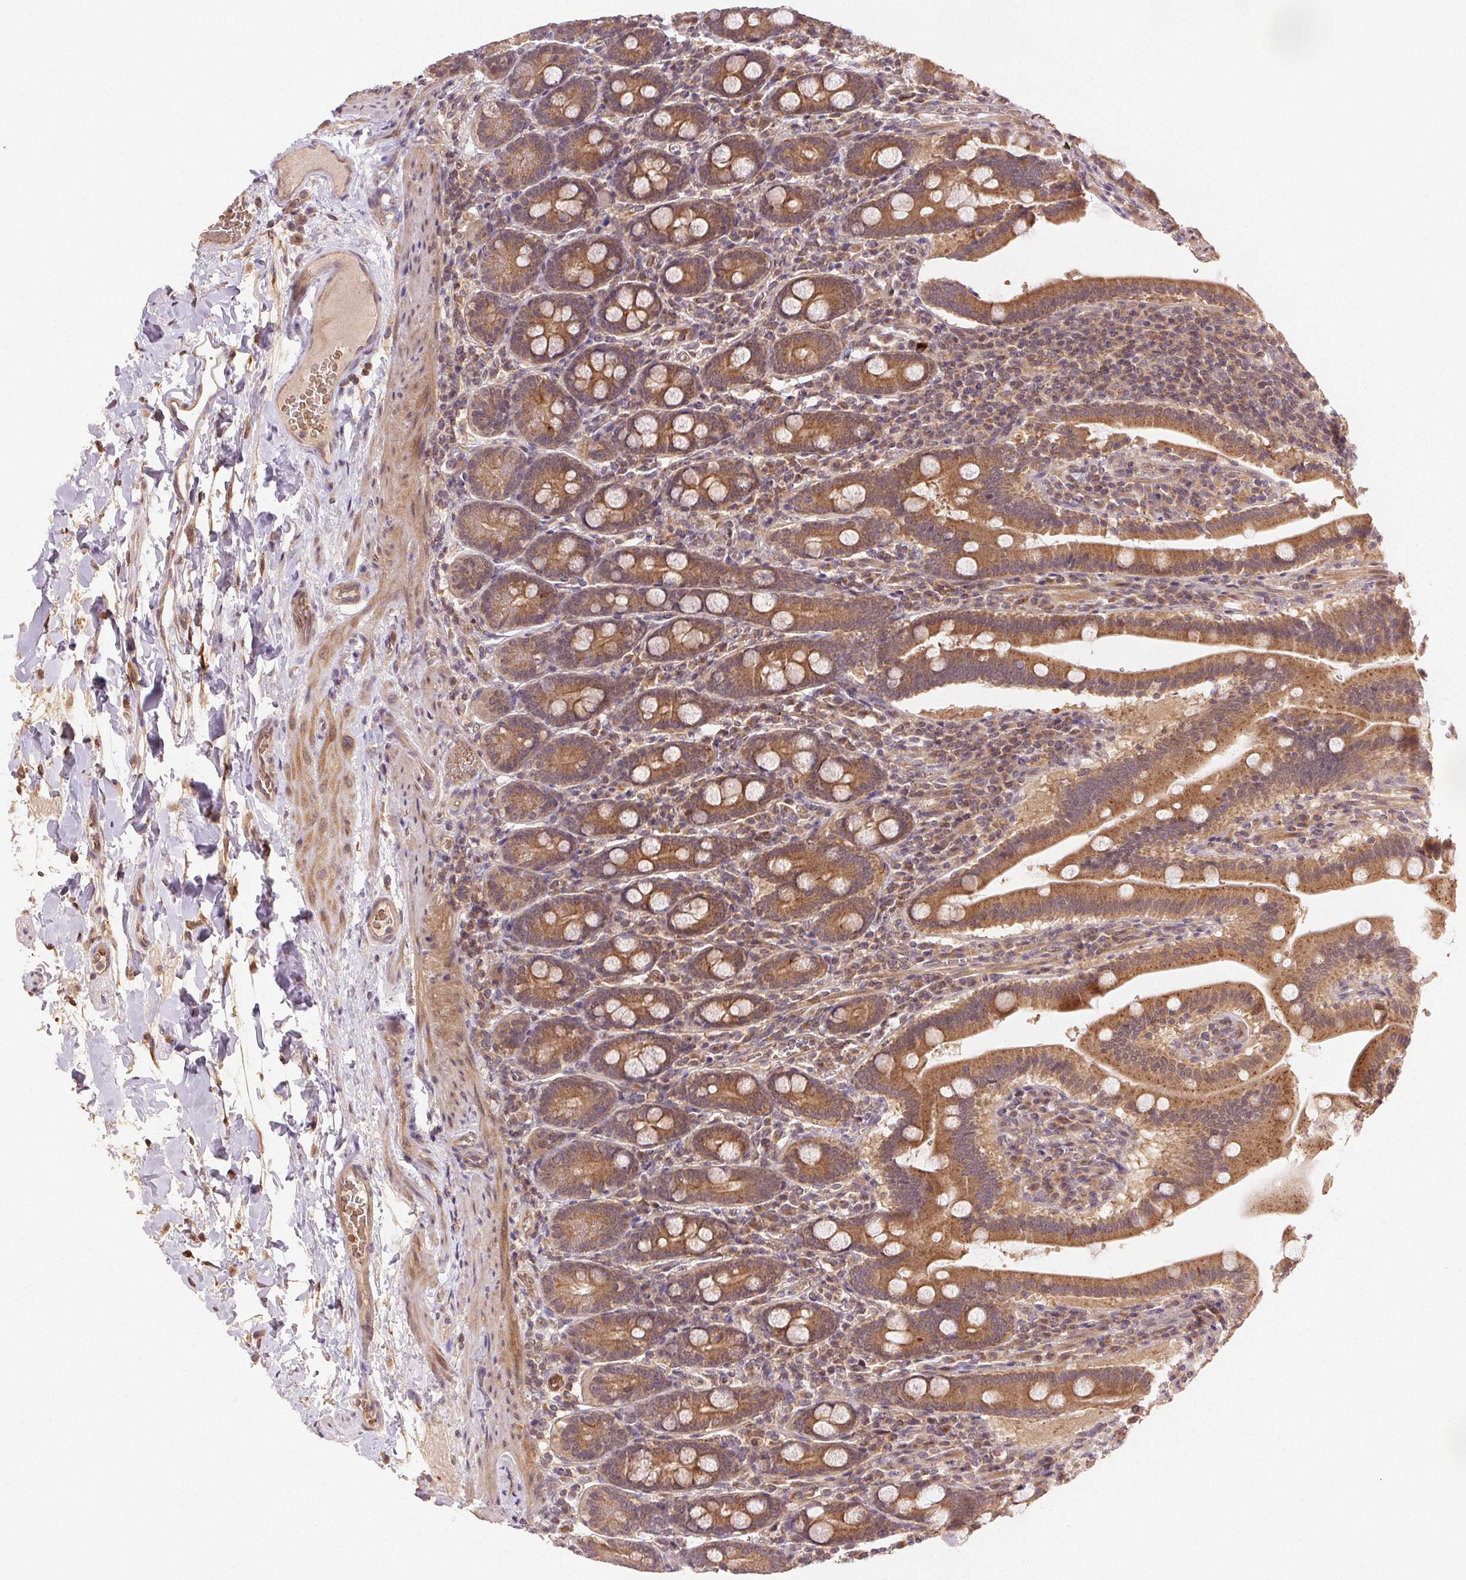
{"staining": {"intensity": "moderate", "quantity": ">75%", "location": "cytoplasmic/membranous"}, "tissue": "small intestine", "cell_type": "Glandular cells", "image_type": "normal", "snomed": [{"axis": "morphology", "description": "Normal tissue, NOS"}, {"axis": "topography", "description": "Small intestine"}], "caption": "Protein staining displays moderate cytoplasmic/membranous positivity in approximately >75% of glandular cells in unremarkable small intestine.", "gene": "KLHL15", "patient": {"sex": "male", "age": 26}}